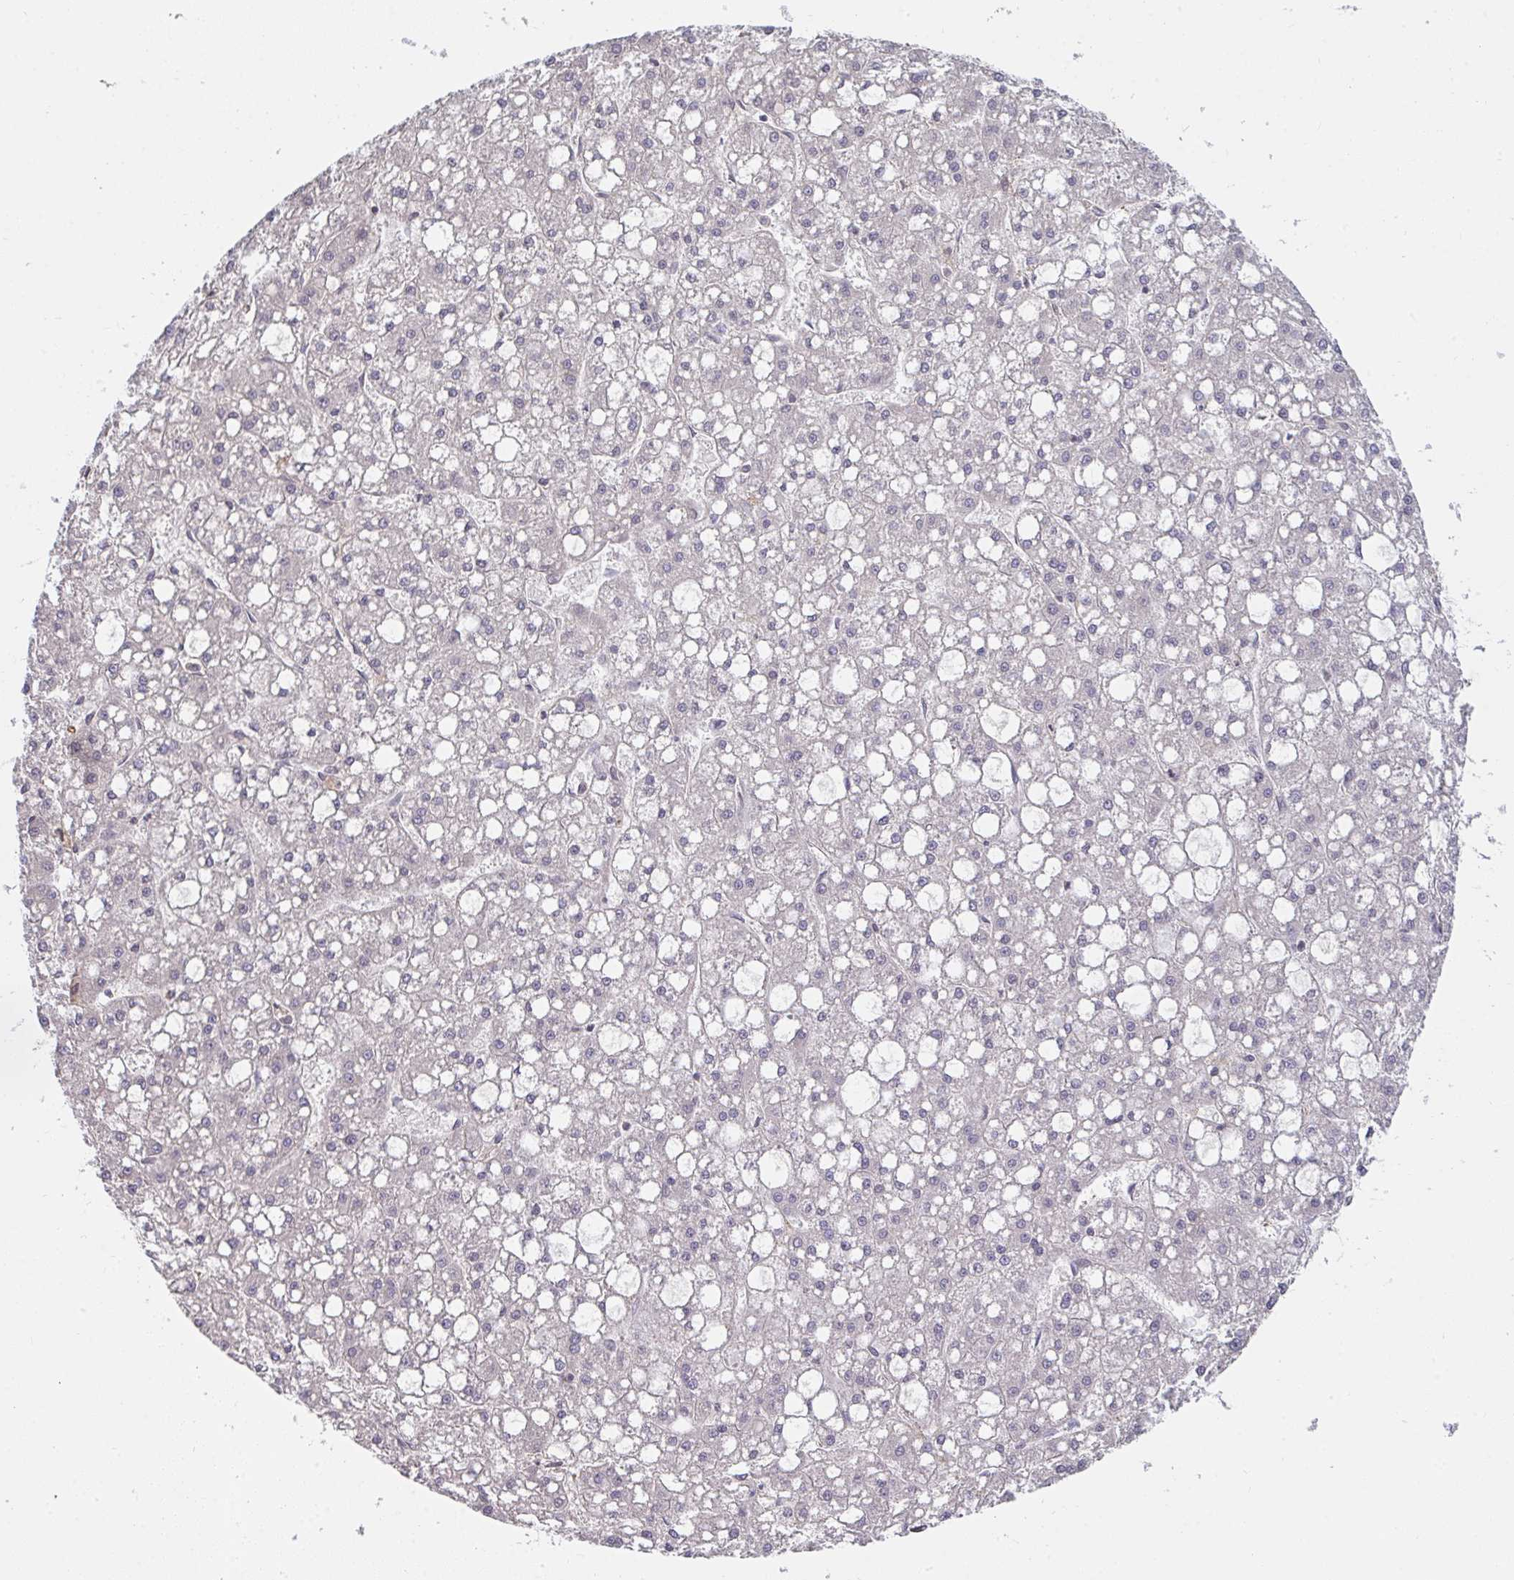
{"staining": {"intensity": "negative", "quantity": "none", "location": "none"}, "tissue": "liver cancer", "cell_type": "Tumor cells", "image_type": "cancer", "snomed": [{"axis": "morphology", "description": "Carcinoma, Hepatocellular, NOS"}, {"axis": "topography", "description": "Liver"}], "caption": "The histopathology image demonstrates no staining of tumor cells in liver cancer (hepatocellular carcinoma).", "gene": "SAP30", "patient": {"sex": "male", "age": 67}}